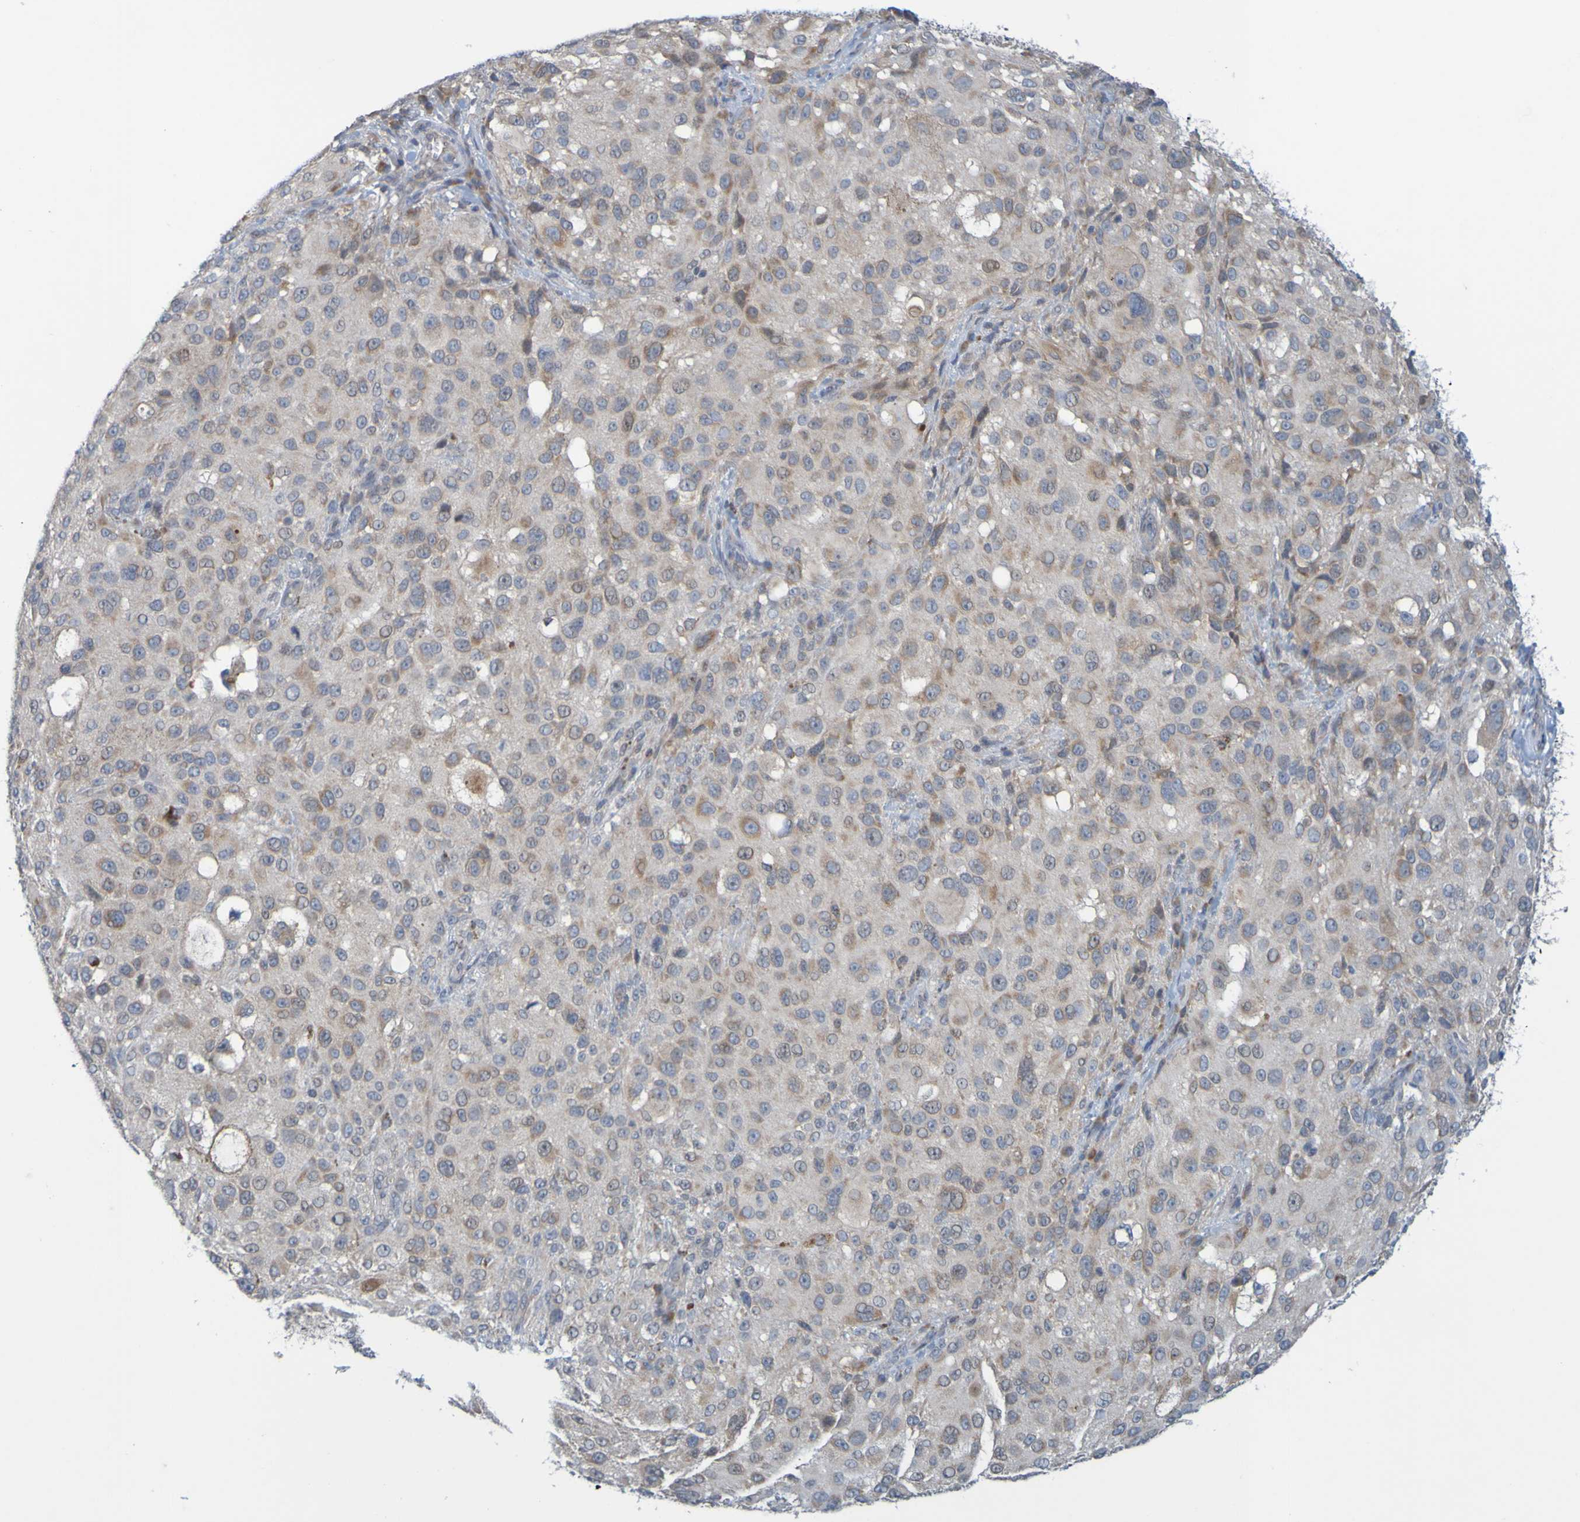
{"staining": {"intensity": "moderate", "quantity": "25%-75%", "location": "cytoplasmic/membranous"}, "tissue": "melanoma", "cell_type": "Tumor cells", "image_type": "cancer", "snomed": [{"axis": "morphology", "description": "Necrosis, NOS"}, {"axis": "morphology", "description": "Malignant melanoma, NOS"}, {"axis": "topography", "description": "Skin"}], "caption": "The immunohistochemical stain shows moderate cytoplasmic/membranous staining in tumor cells of malignant melanoma tissue.", "gene": "MOGS", "patient": {"sex": "female", "age": 87}}